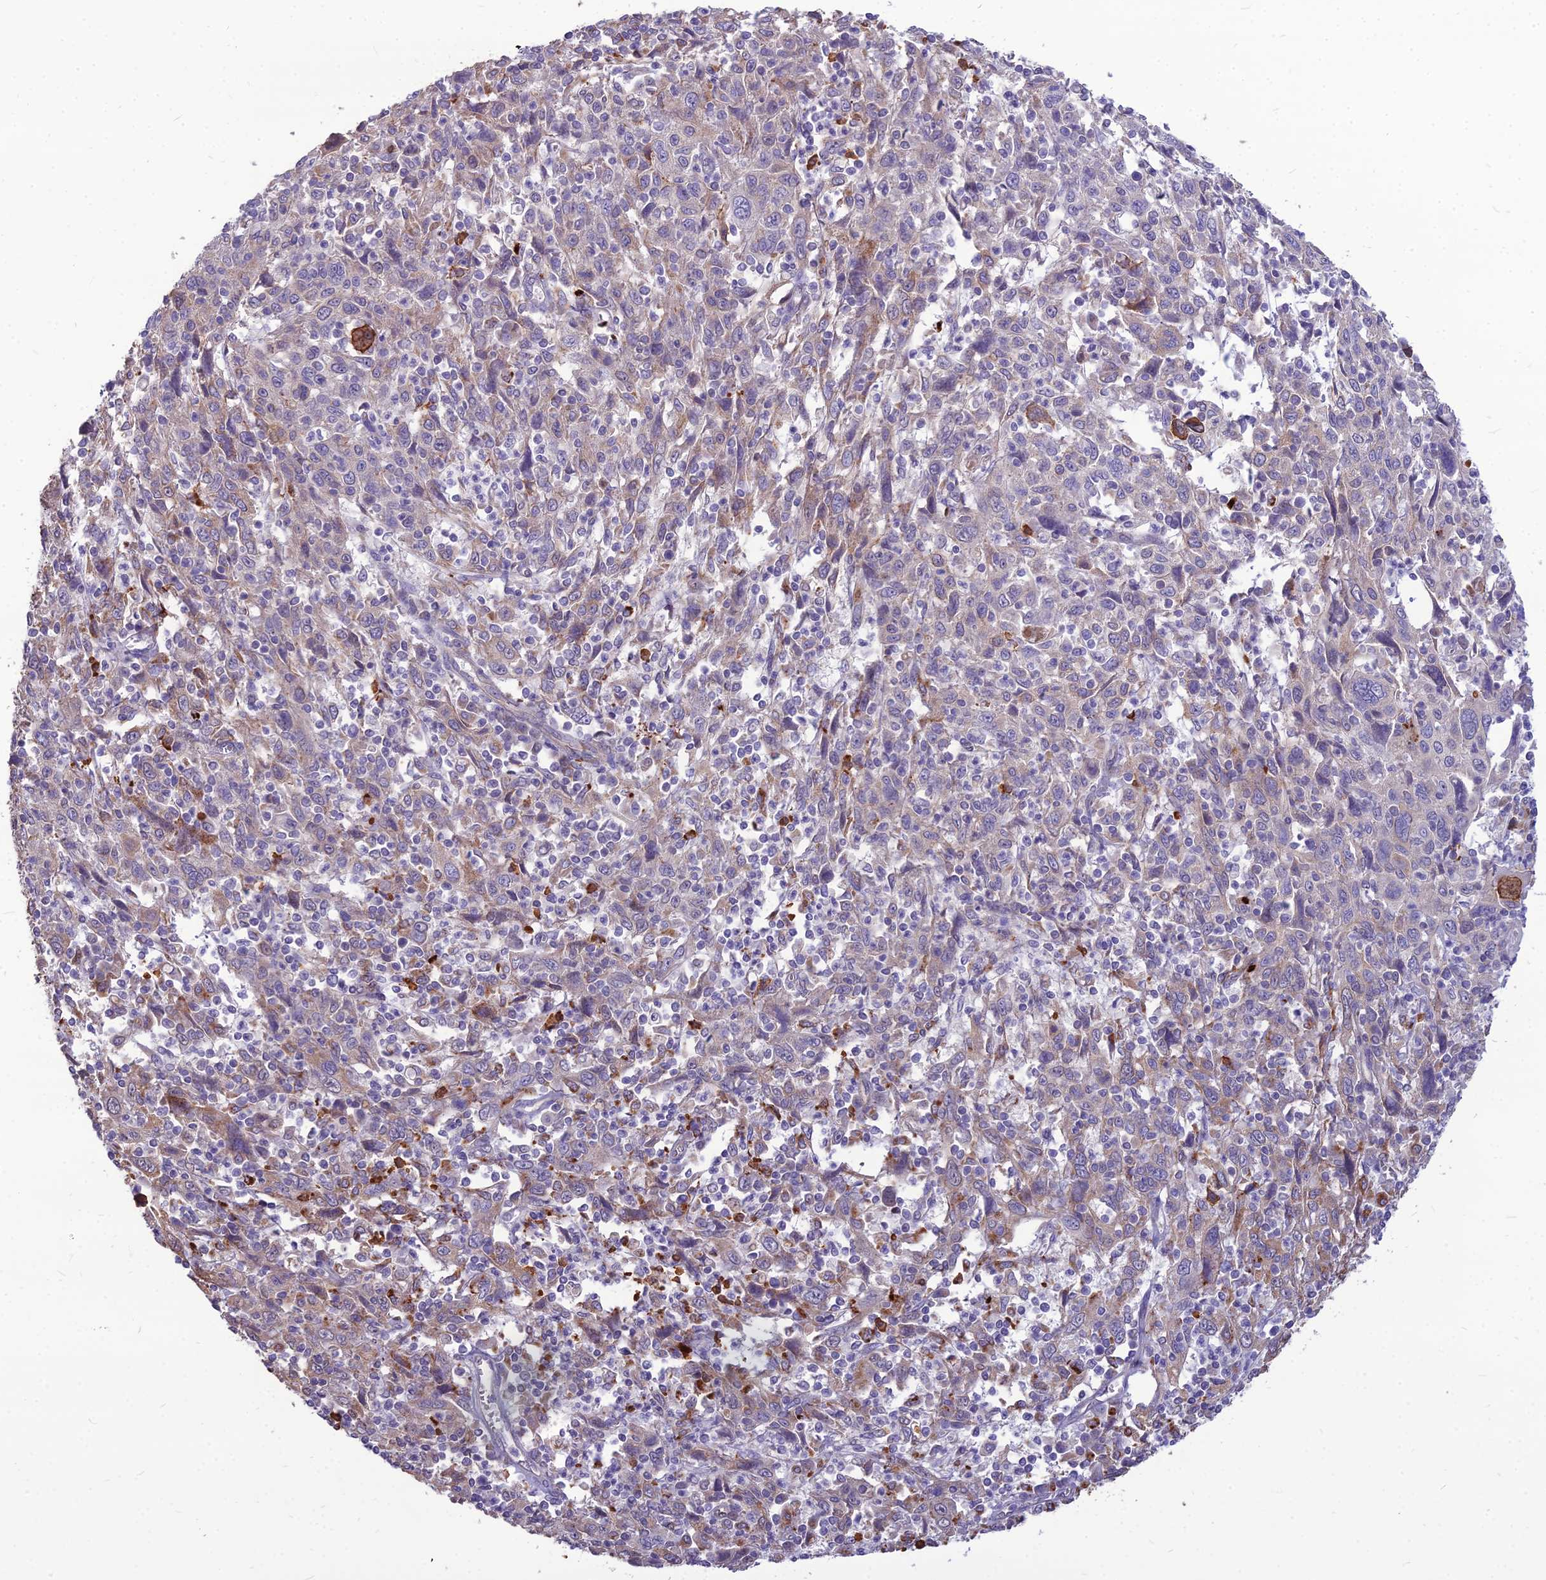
{"staining": {"intensity": "weak", "quantity": "<25%", "location": "cytoplasmic/membranous"}, "tissue": "cervical cancer", "cell_type": "Tumor cells", "image_type": "cancer", "snomed": [{"axis": "morphology", "description": "Squamous cell carcinoma, NOS"}, {"axis": "topography", "description": "Cervix"}], "caption": "Immunohistochemistry (IHC) image of human cervical squamous cell carcinoma stained for a protein (brown), which shows no staining in tumor cells.", "gene": "PCED1B", "patient": {"sex": "female", "age": 46}}